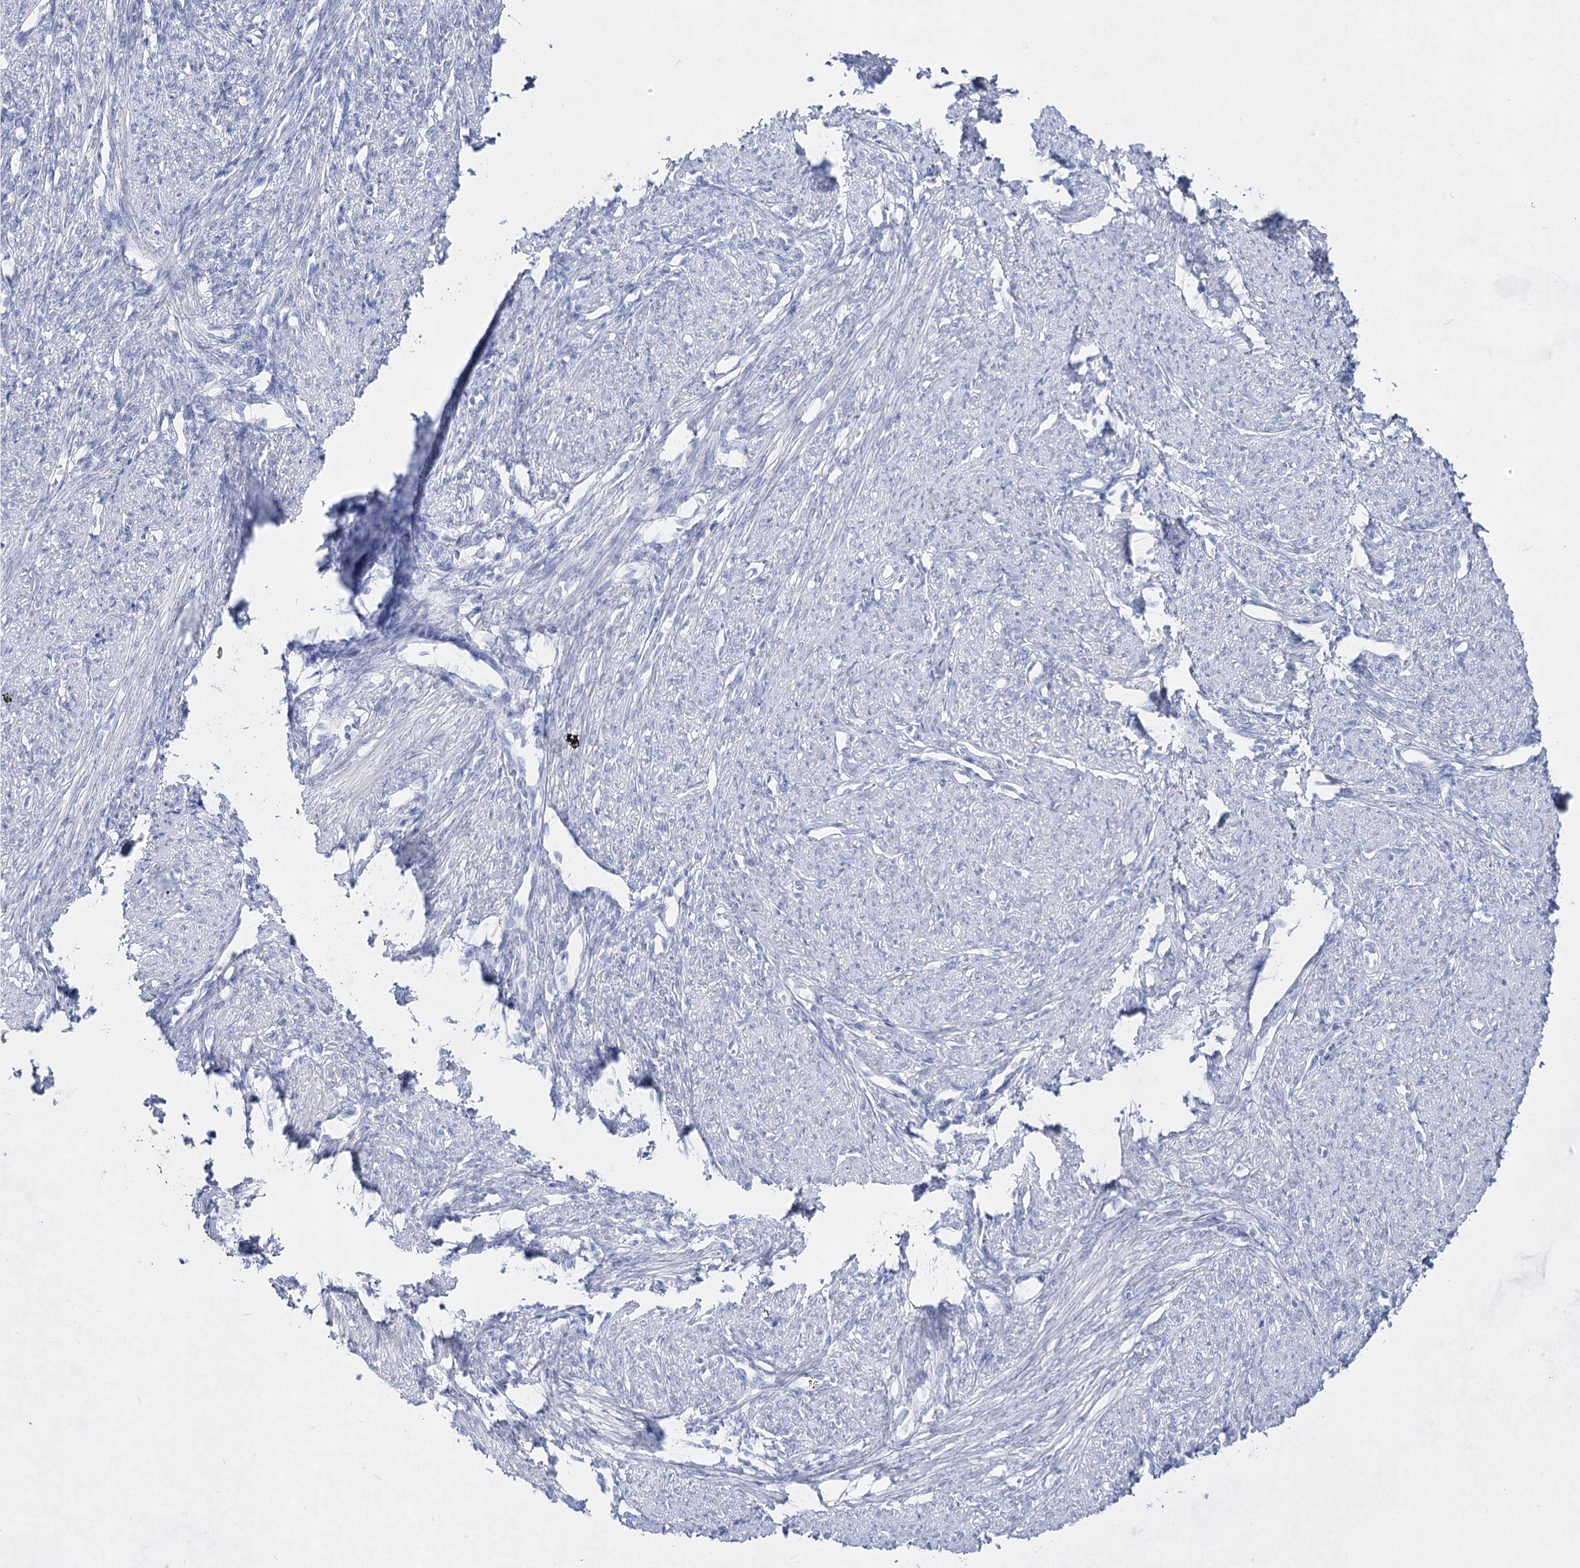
{"staining": {"intensity": "negative", "quantity": "none", "location": "none"}, "tissue": "smooth muscle", "cell_type": "Smooth muscle cells", "image_type": "normal", "snomed": [{"axis": "morphology", "description": "Normal tissue, NOS"}, {"axis": "topography", "description": "Smooth muscle"}, {"axis": "topography", "description": "Uterus"}], "caption": "This is an immunohistochemistry histopathology image of benign smooth muscle. There is no positivity in smooth muscle cells.", "gene": "ACRV1", "patient": {"sex": "female", "age": 59}}